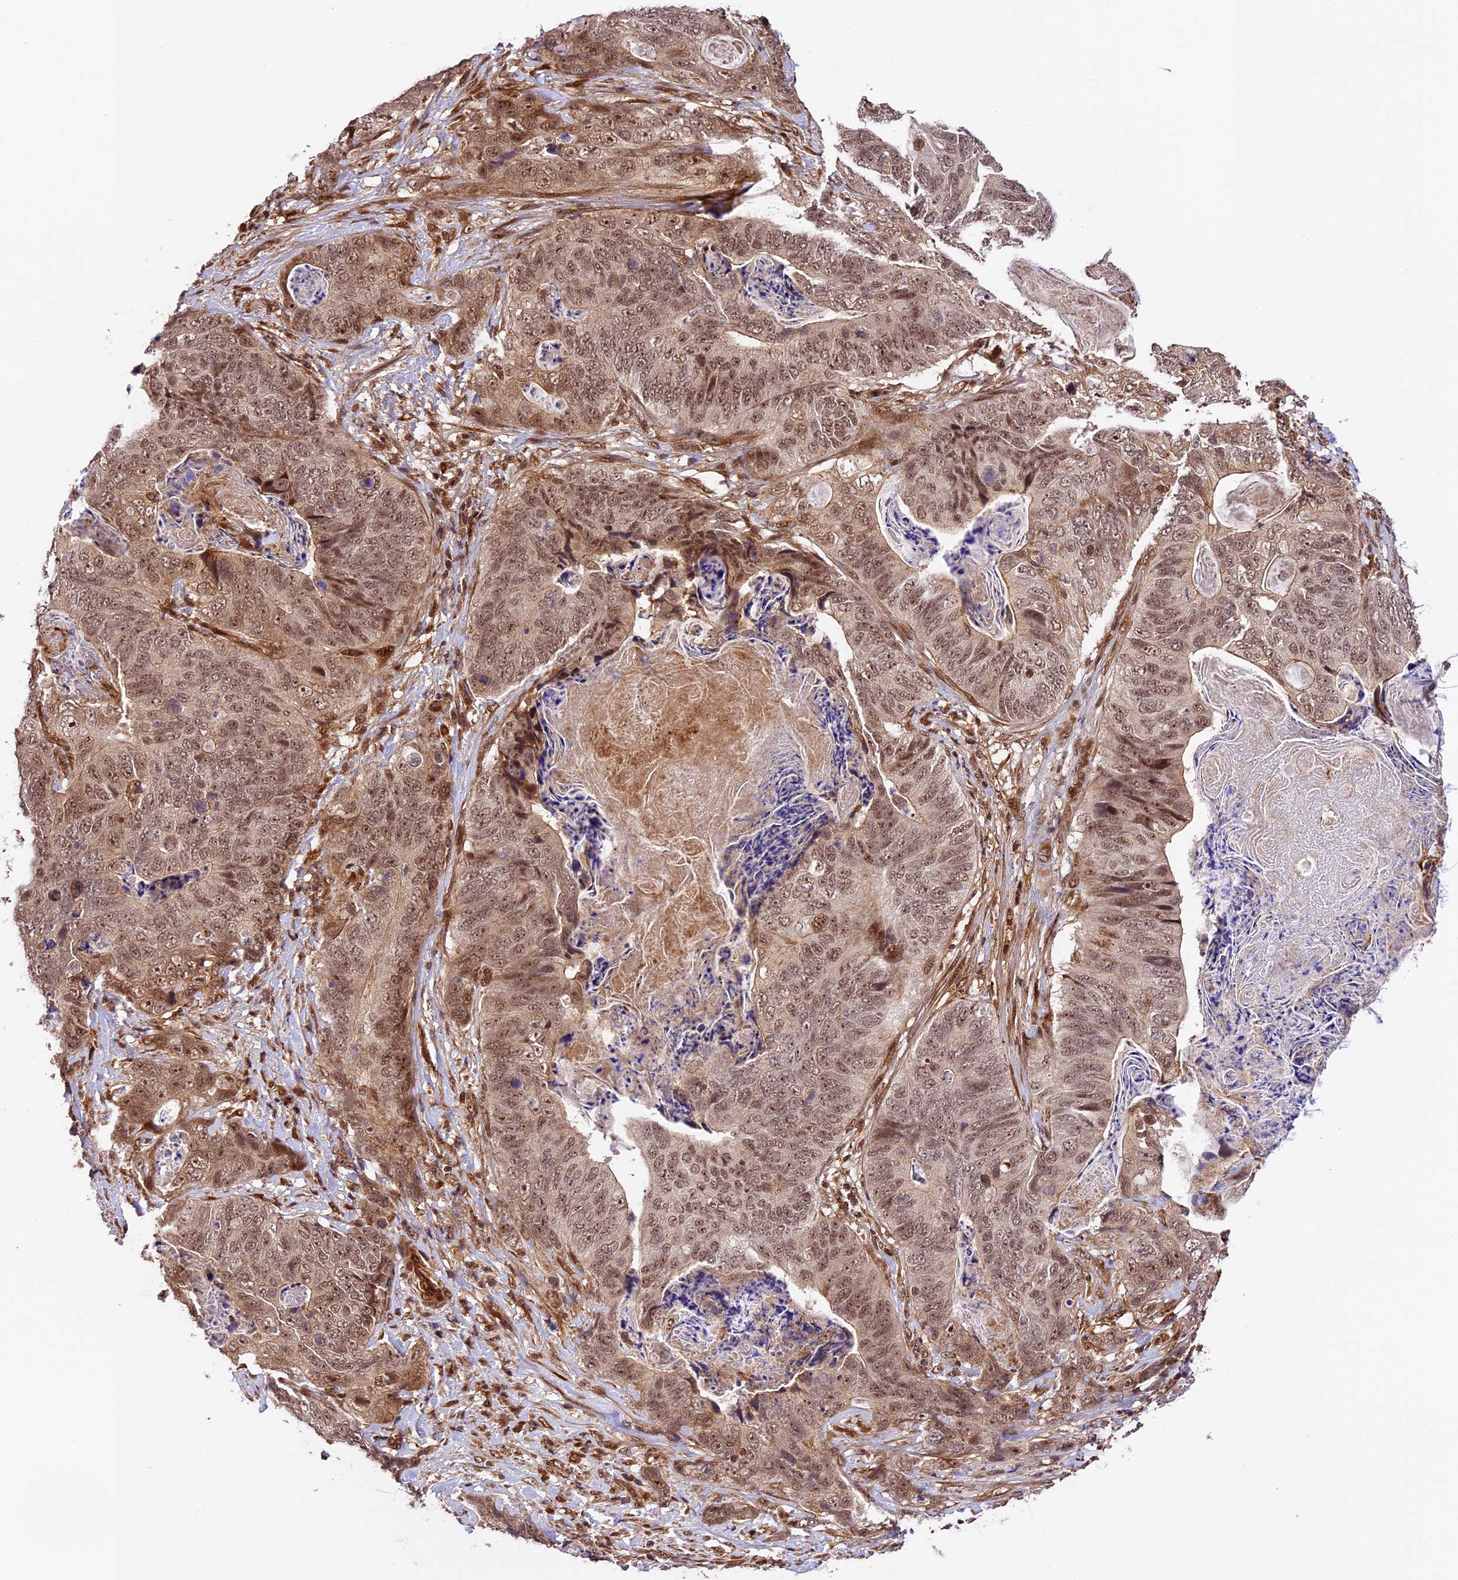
{"staining": {"intensity": "moderate", "quantity": ">75%", "location": "nuclear"}, "tissue": "stomach cancer", "cell_type": "Tumor cells", "image_type": "cancer", "snomed": [{"axis": "morphology", "description": "Normal tissue, NOS"}, {"axis": "morphology", "description": "Adenocarcinoma, NOS"}, {"axis": "topography", "description": "Stomach"}], "caption": "An image of stomach cancer stained for a protein demonstrates moderate nuclear brown staining in tumor cells.", "gene": "DHX38", "patient": {"sex": "female", "age": 89}}